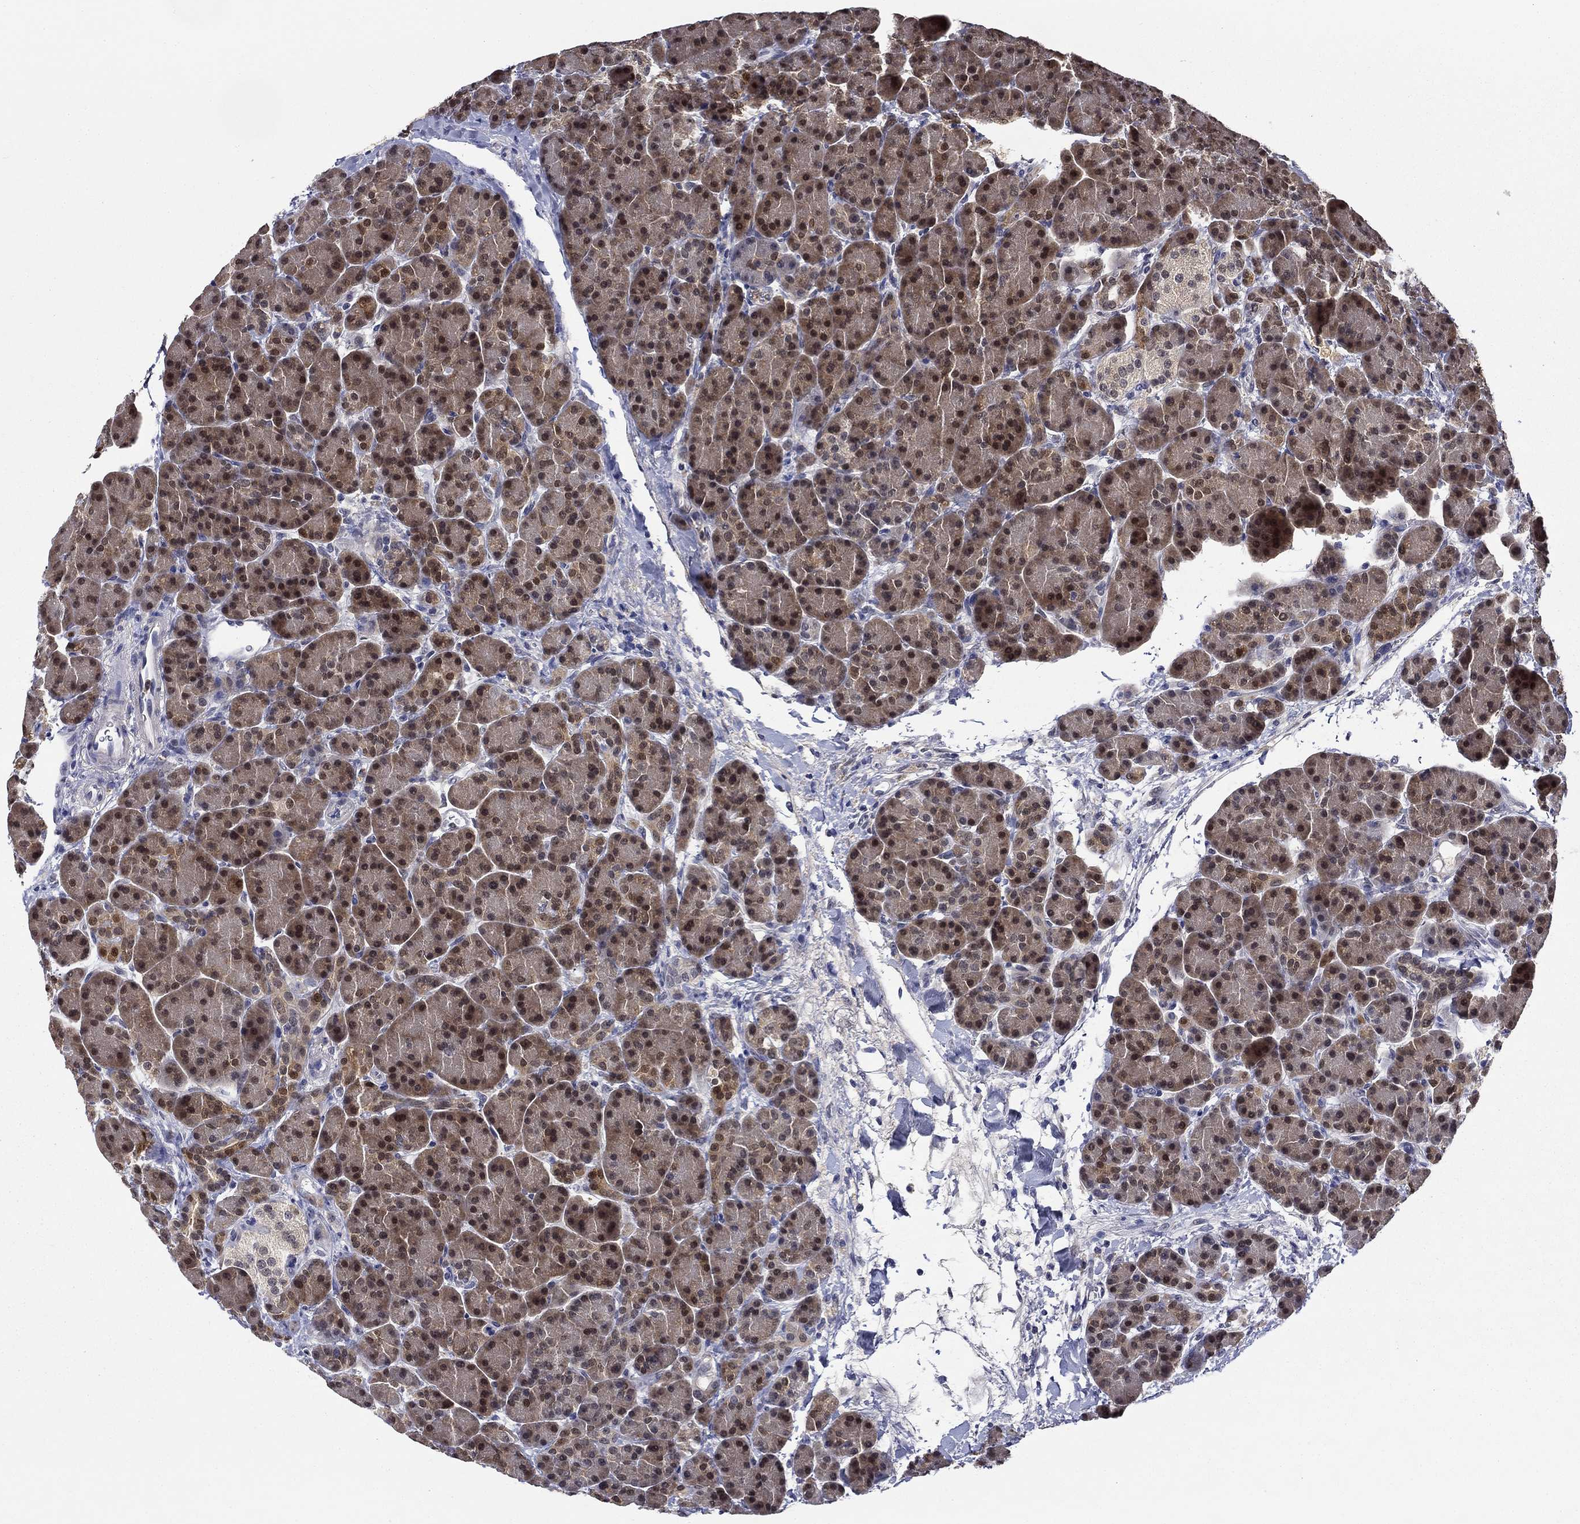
{"staining": {"intensity": "moderate", "quantity": "25%-75%", "location": "cytoplasmic/membranous,nuclear"}, "tissue": "pancreas", "cell_type": "Exocrine glandular cells", "image_type": "normal", "snomed": [{"axis": "morphology", "description": "Normal tissue, NOS"}, {"axis": "topography", "description": "Pancreas"}], "caption": "Moderate cytoplasmic/membranous,nuclear protein staining is seen in about 25%-75% of exocrine glandular cells in pancreas. The staining is performed using DAB (3,3'-diaminobenzidine) brown chromogen to label protein expression. The nuclei are counter-stained blue using hematoxylin.", "gene": "DDTL", "patient": {"sex": "female", "age": 63}}